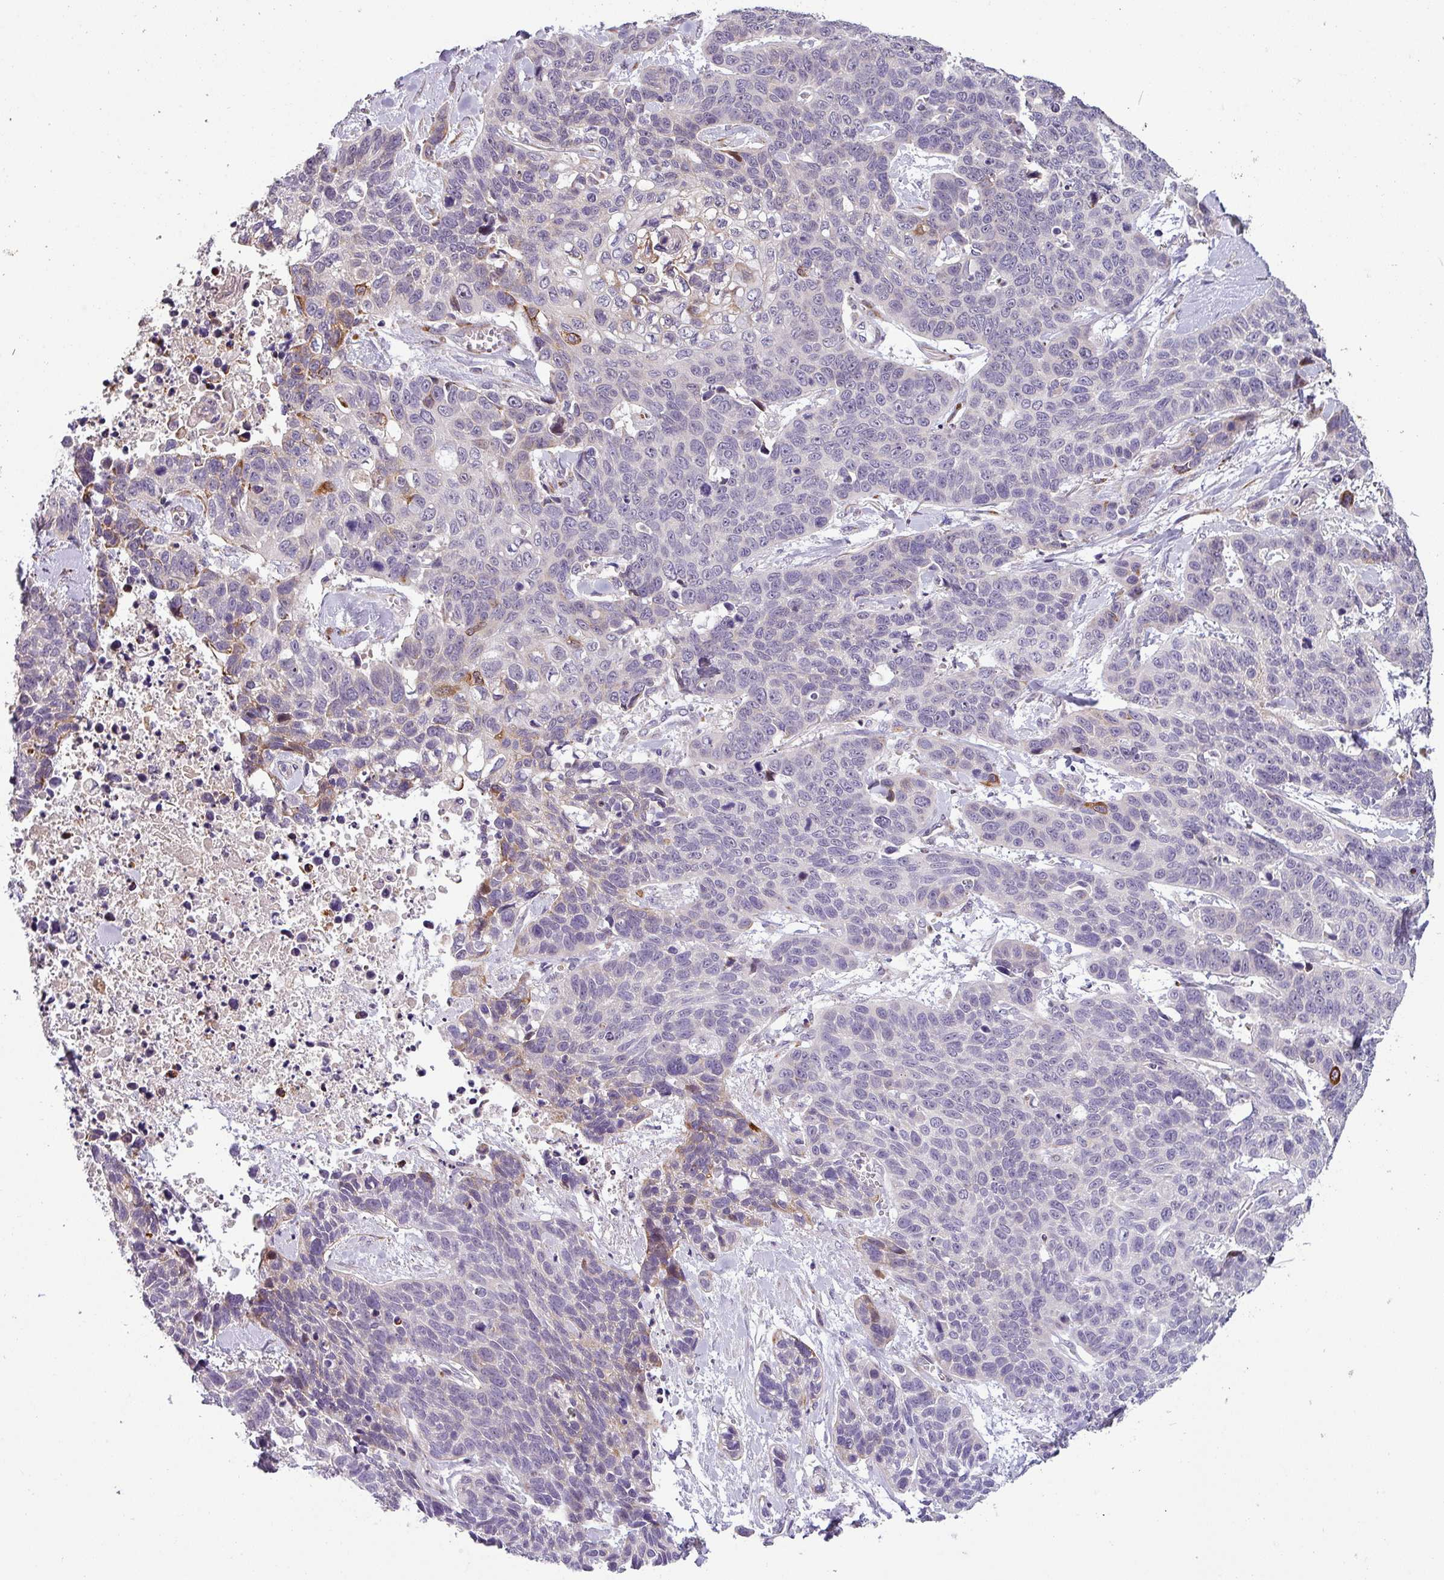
{"staining": {"intensity": "weak", "quantity": "<25%", "location": "cytoplasmic/membranous"}, "tissue": "lung cancer", "cell_type": "Tumor cells", "image_type": "cancer", "snomed": [{"axis": "morphology", "description": "Squamous cell carcinoma, NOS"}, {"axis": "topography", "description": "Lung"}], "caption": "High power microscopy histopathology image of an IHC image of lung cancer (squamous cell carcinoma), revealing no significant staining in tumor cells. (DAB (3,3'-diaminobenzidine) IHC, high magnification).", "gene": "KLHL3", "patient": {"sex": "male", "age": 62}}